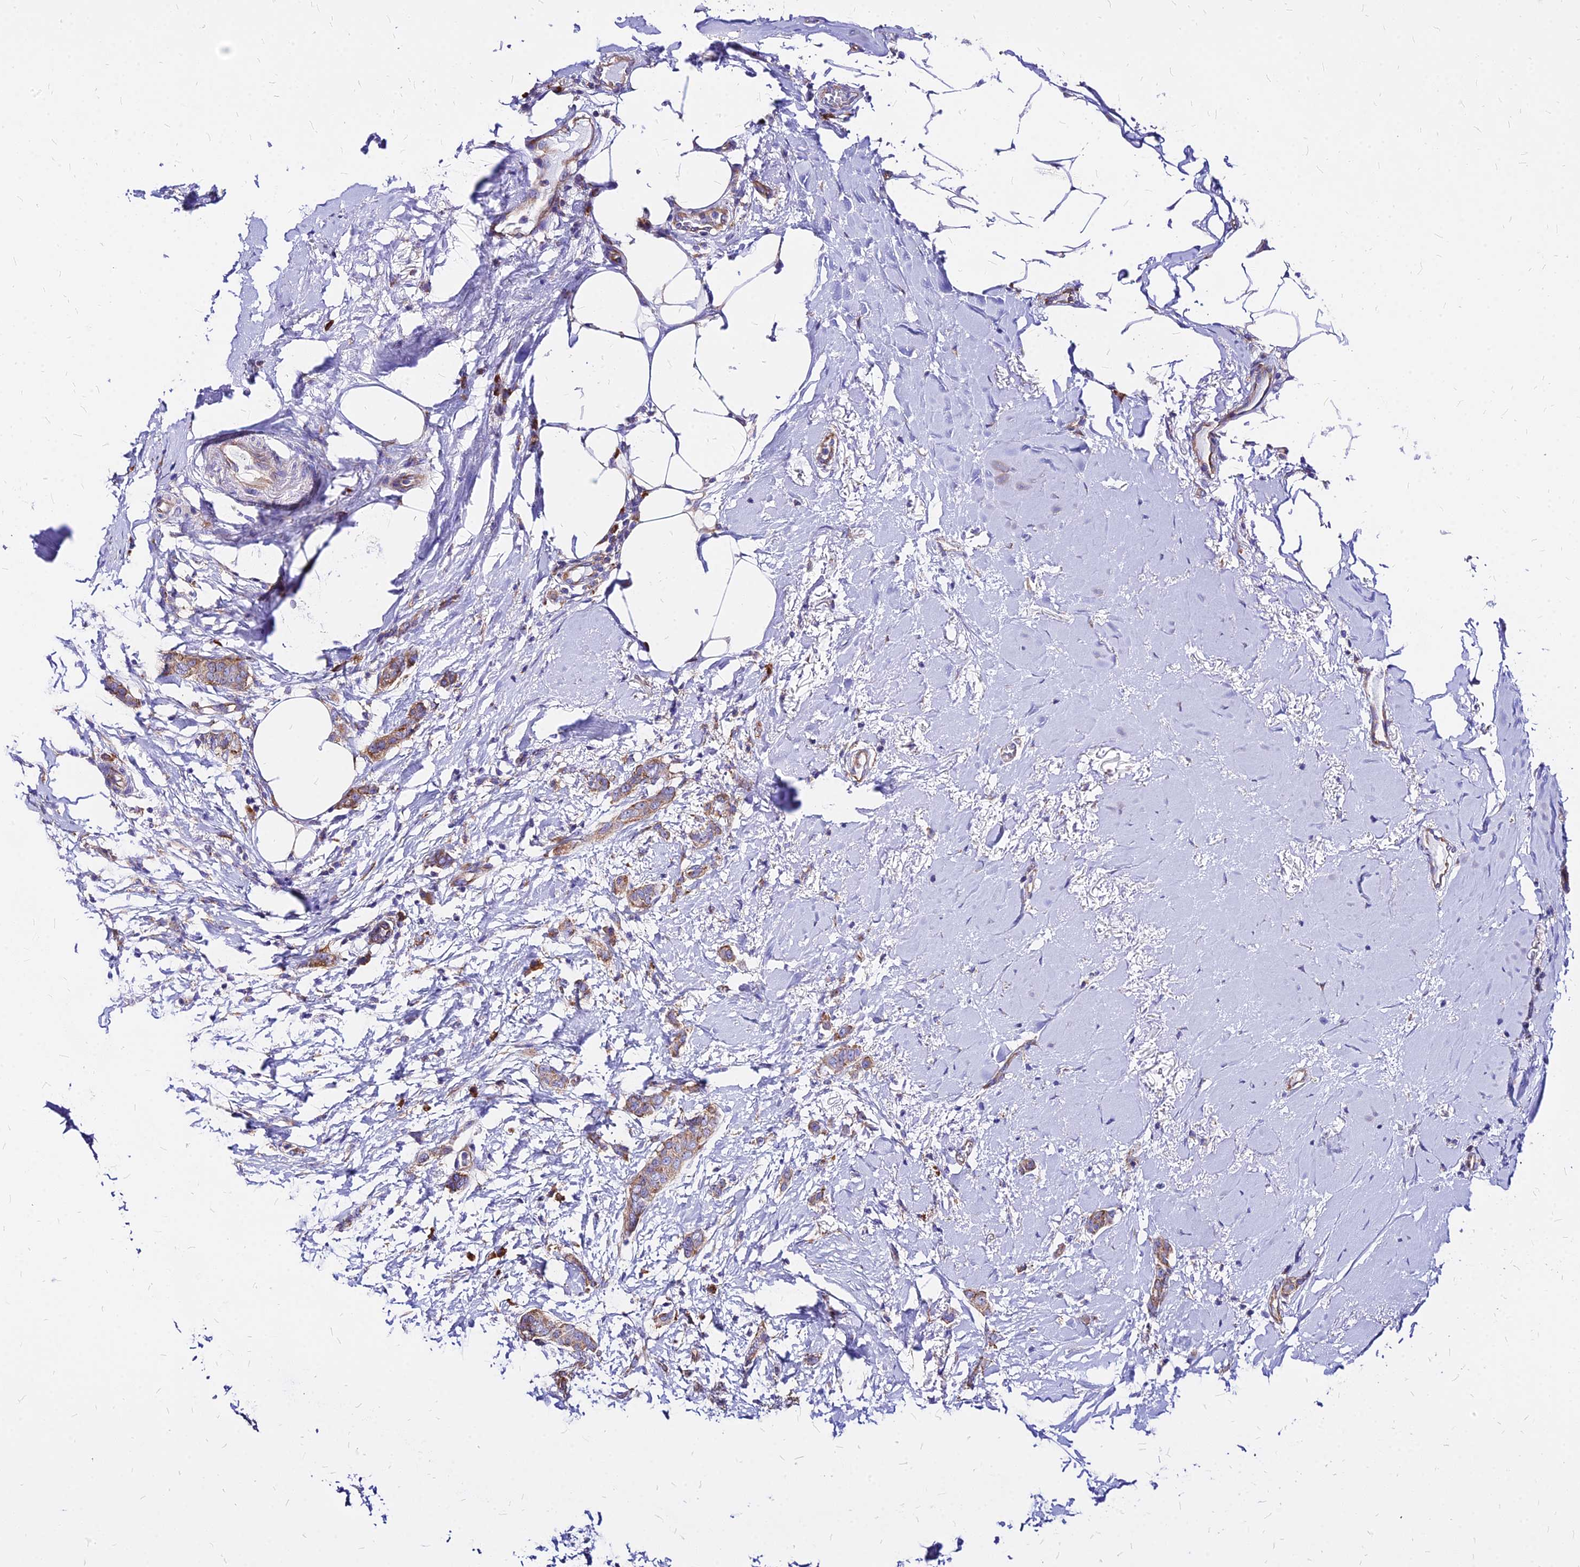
{"staining": {"intensity": "moderate", "quantity": ">75%", "location": "cytoplasmic/membranous"}, "tissue": "breast cancer", "cell_type": "Tumor cells", "image_type": "cancer", "snomed": [{"axis": "morphology", "description": "Duct carcinoma"}, {"axis": "topography", "description": "Breast"}], "caption": "Protein expression analysis of breast infiltrating ductal carcinoma displays moderate cytoplasmic/membranous staining in about >75% of tumor cells.", "gene": "RPL19", "patient": {"sex": "female", "age": 72}}